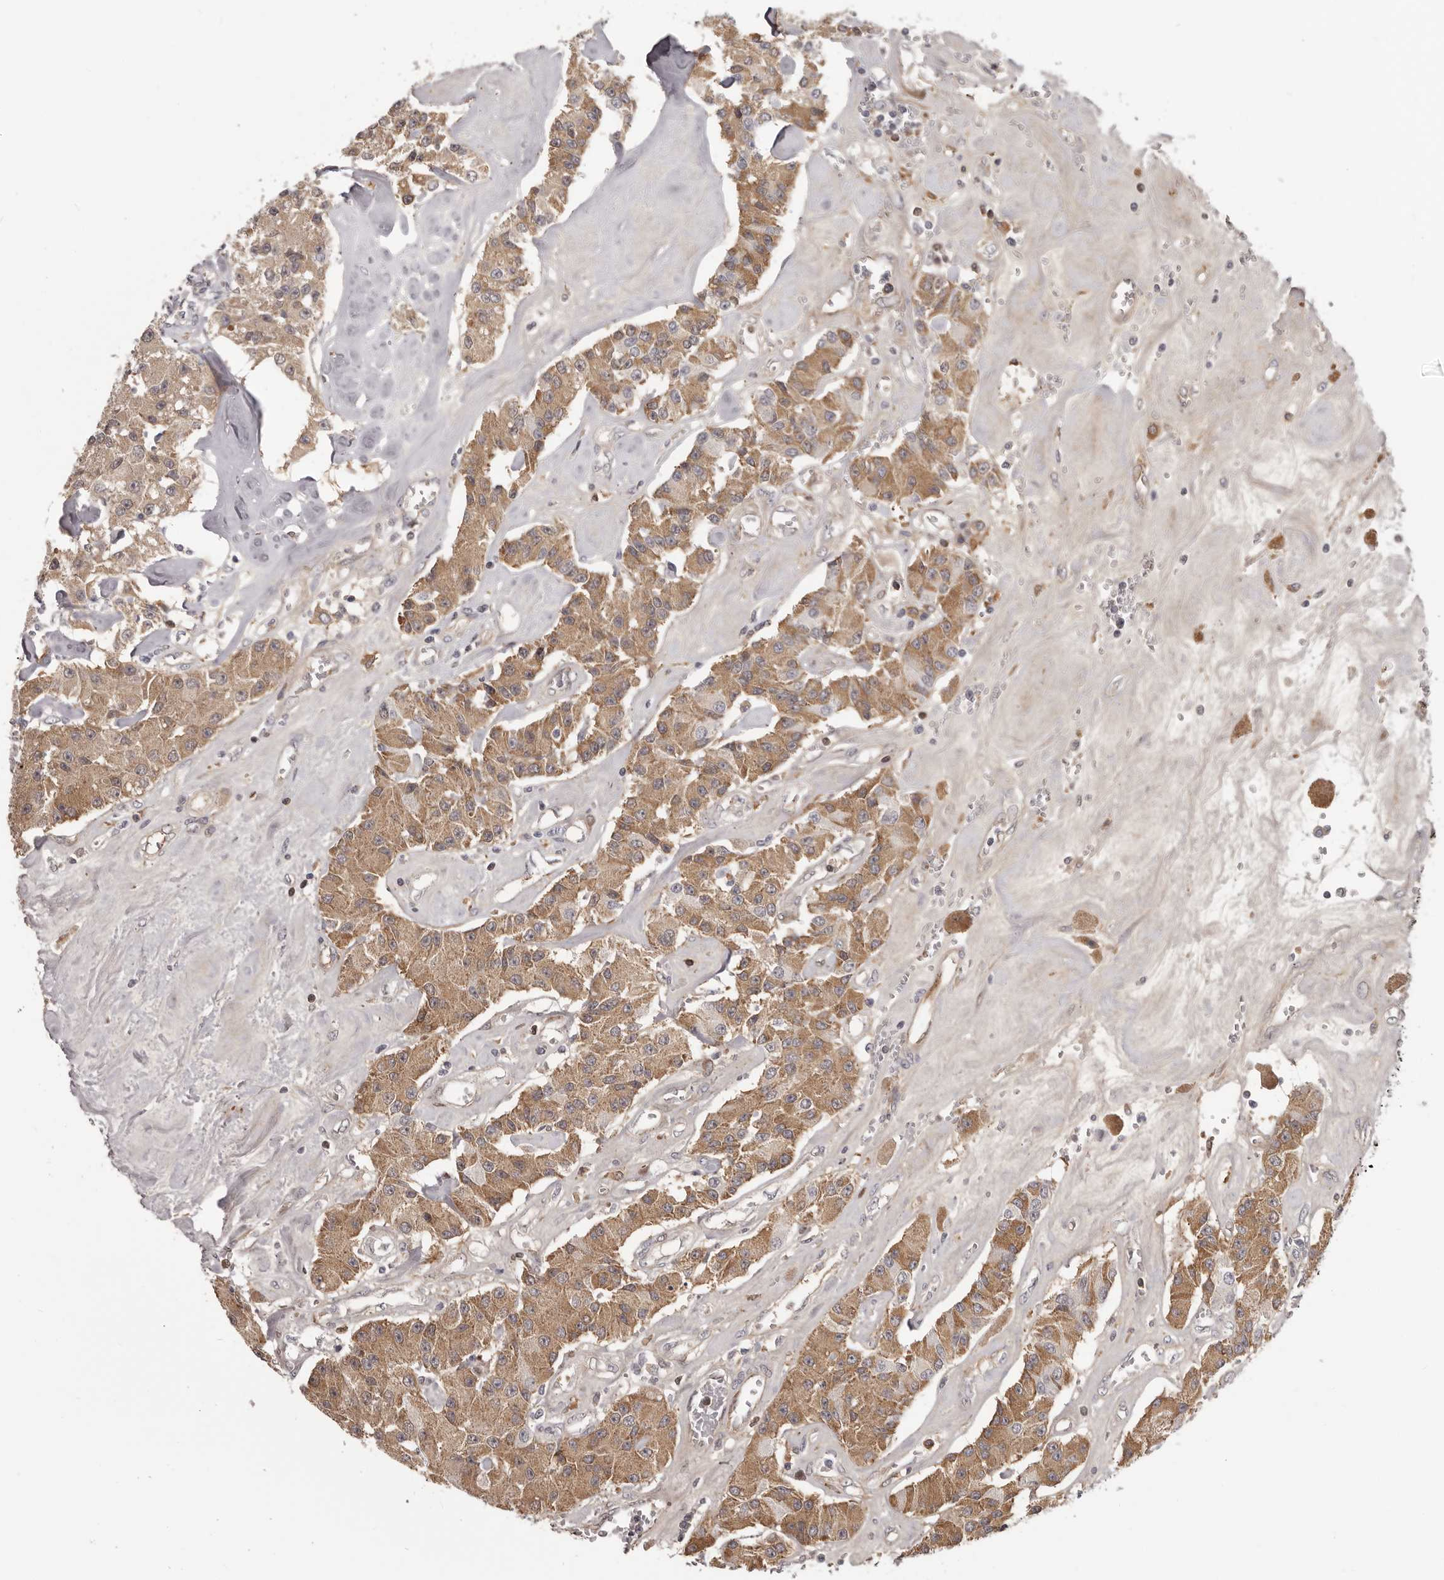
{"staining": {"intensity": "moderate", "quantity": ">75%", "location": "cytoplasmic/membranous"}, "tissue": "carcinoid", "cell_type": "Tumor cells", "image_type": "cancer", "snomed": [{"axis": "morphology", "description": "Carcinoid, malignant, NOS"}, {"axis": "topography", "description": "Pancreas"}], "caption": "The image demonstrates a brown stain indicating the presence of a protein in the cytoplasmic/membranous of tumor cells in malignant carcinoid.", "gene": "OTUD3", "patient": {"sex": "male", "age": 41}}